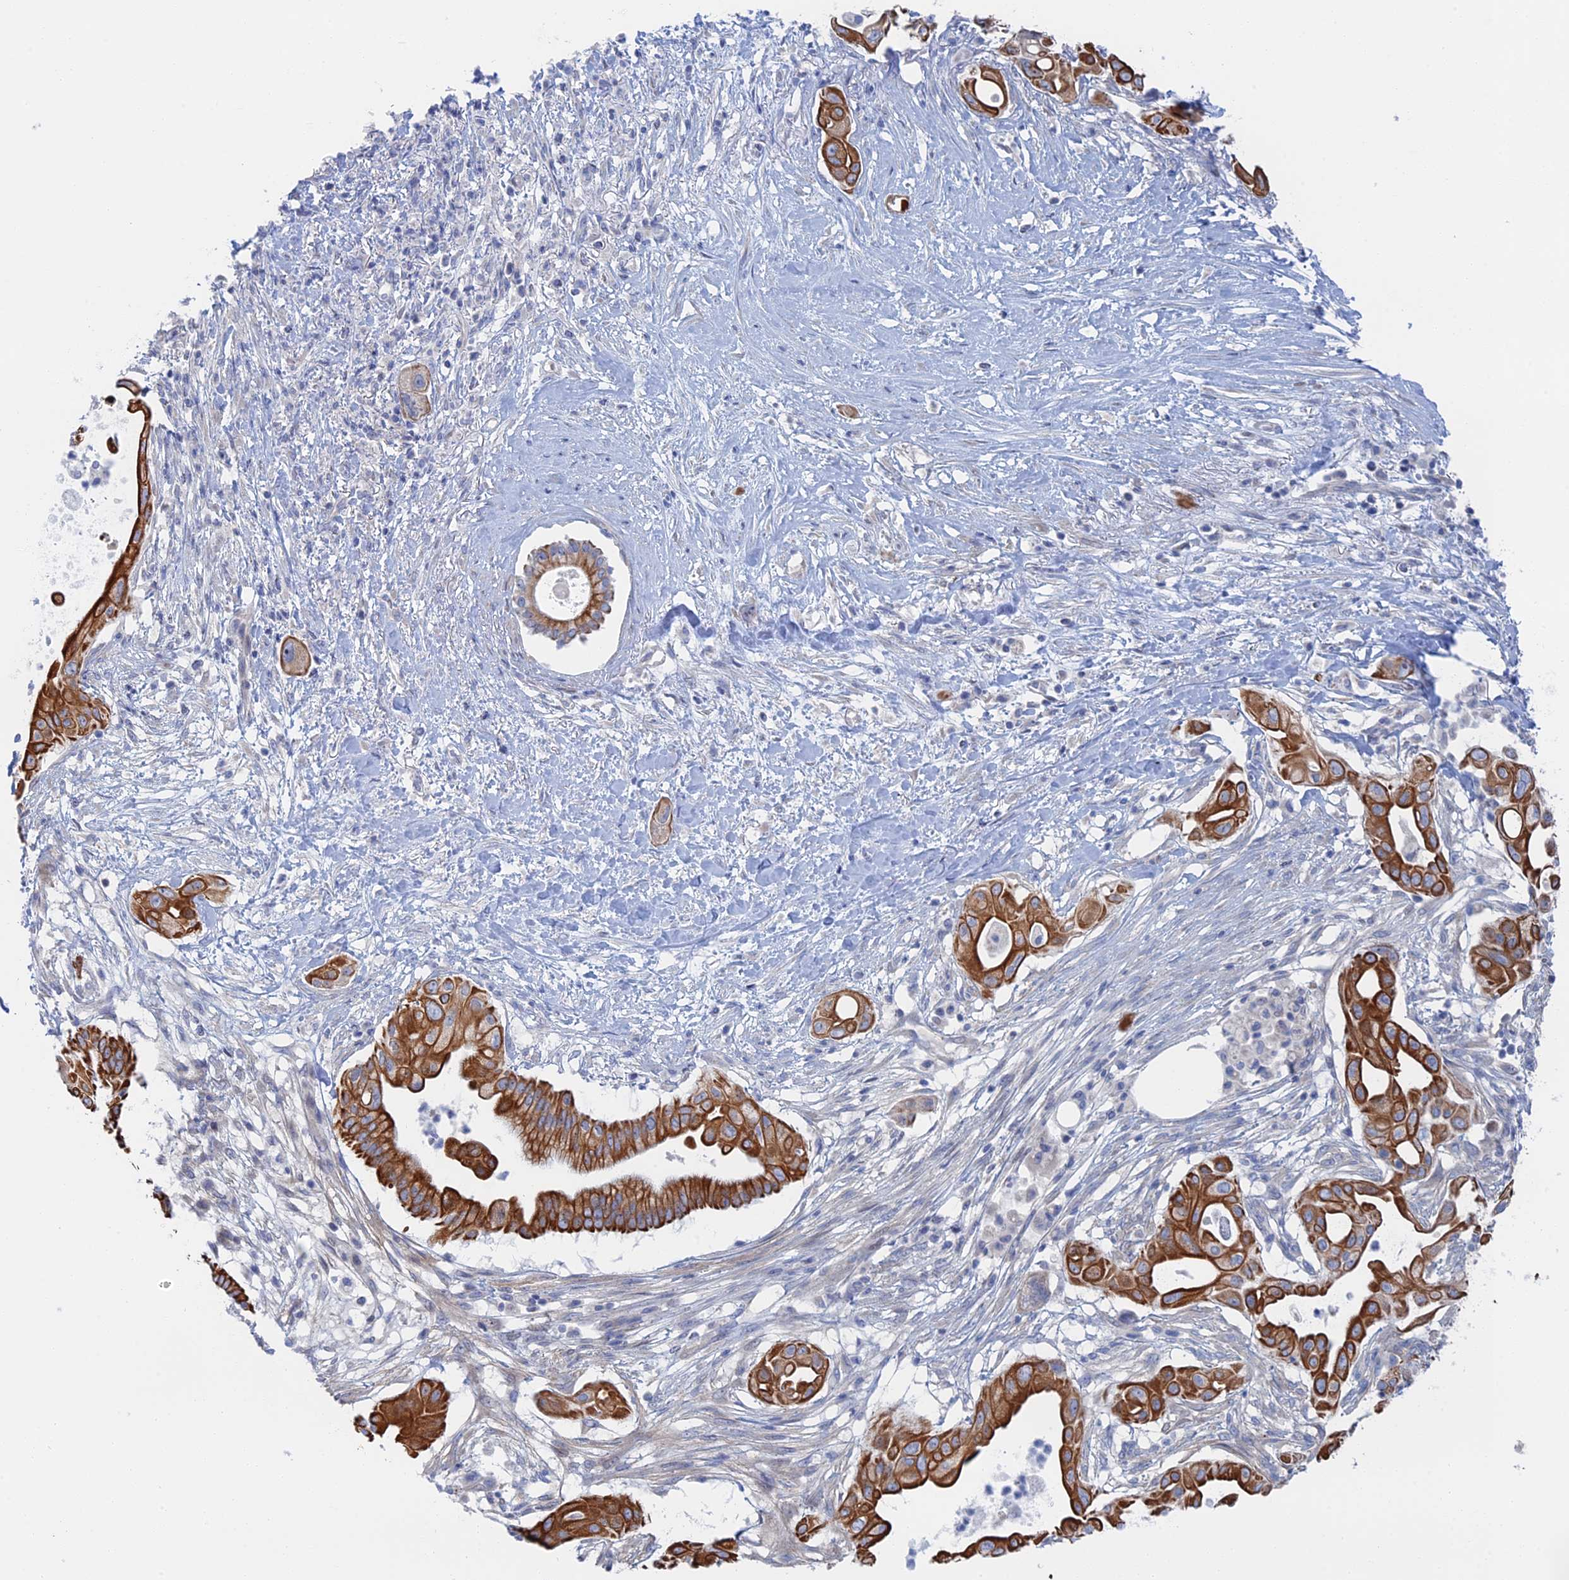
{"staining": {"intensity": "strong", "quantity": ">75%", "location": "cytoplasmic/membranous"}, "tissue": "pancreatic cancer", "cell_type": "Tumor cells", "image_type": "cancer", "snomed": [{"axis": "morphology", "description": "Adenocarcinoma, NOS"}, {"axis": "topography", "description": "Pancreas"}], "caption": "A brown stain highlights strong cytoplasmic/membranous staining of a protein in pancreatic cancer tumor cells.", "gene": "IL7", "patient": {"sex": "male", "age": 68}}